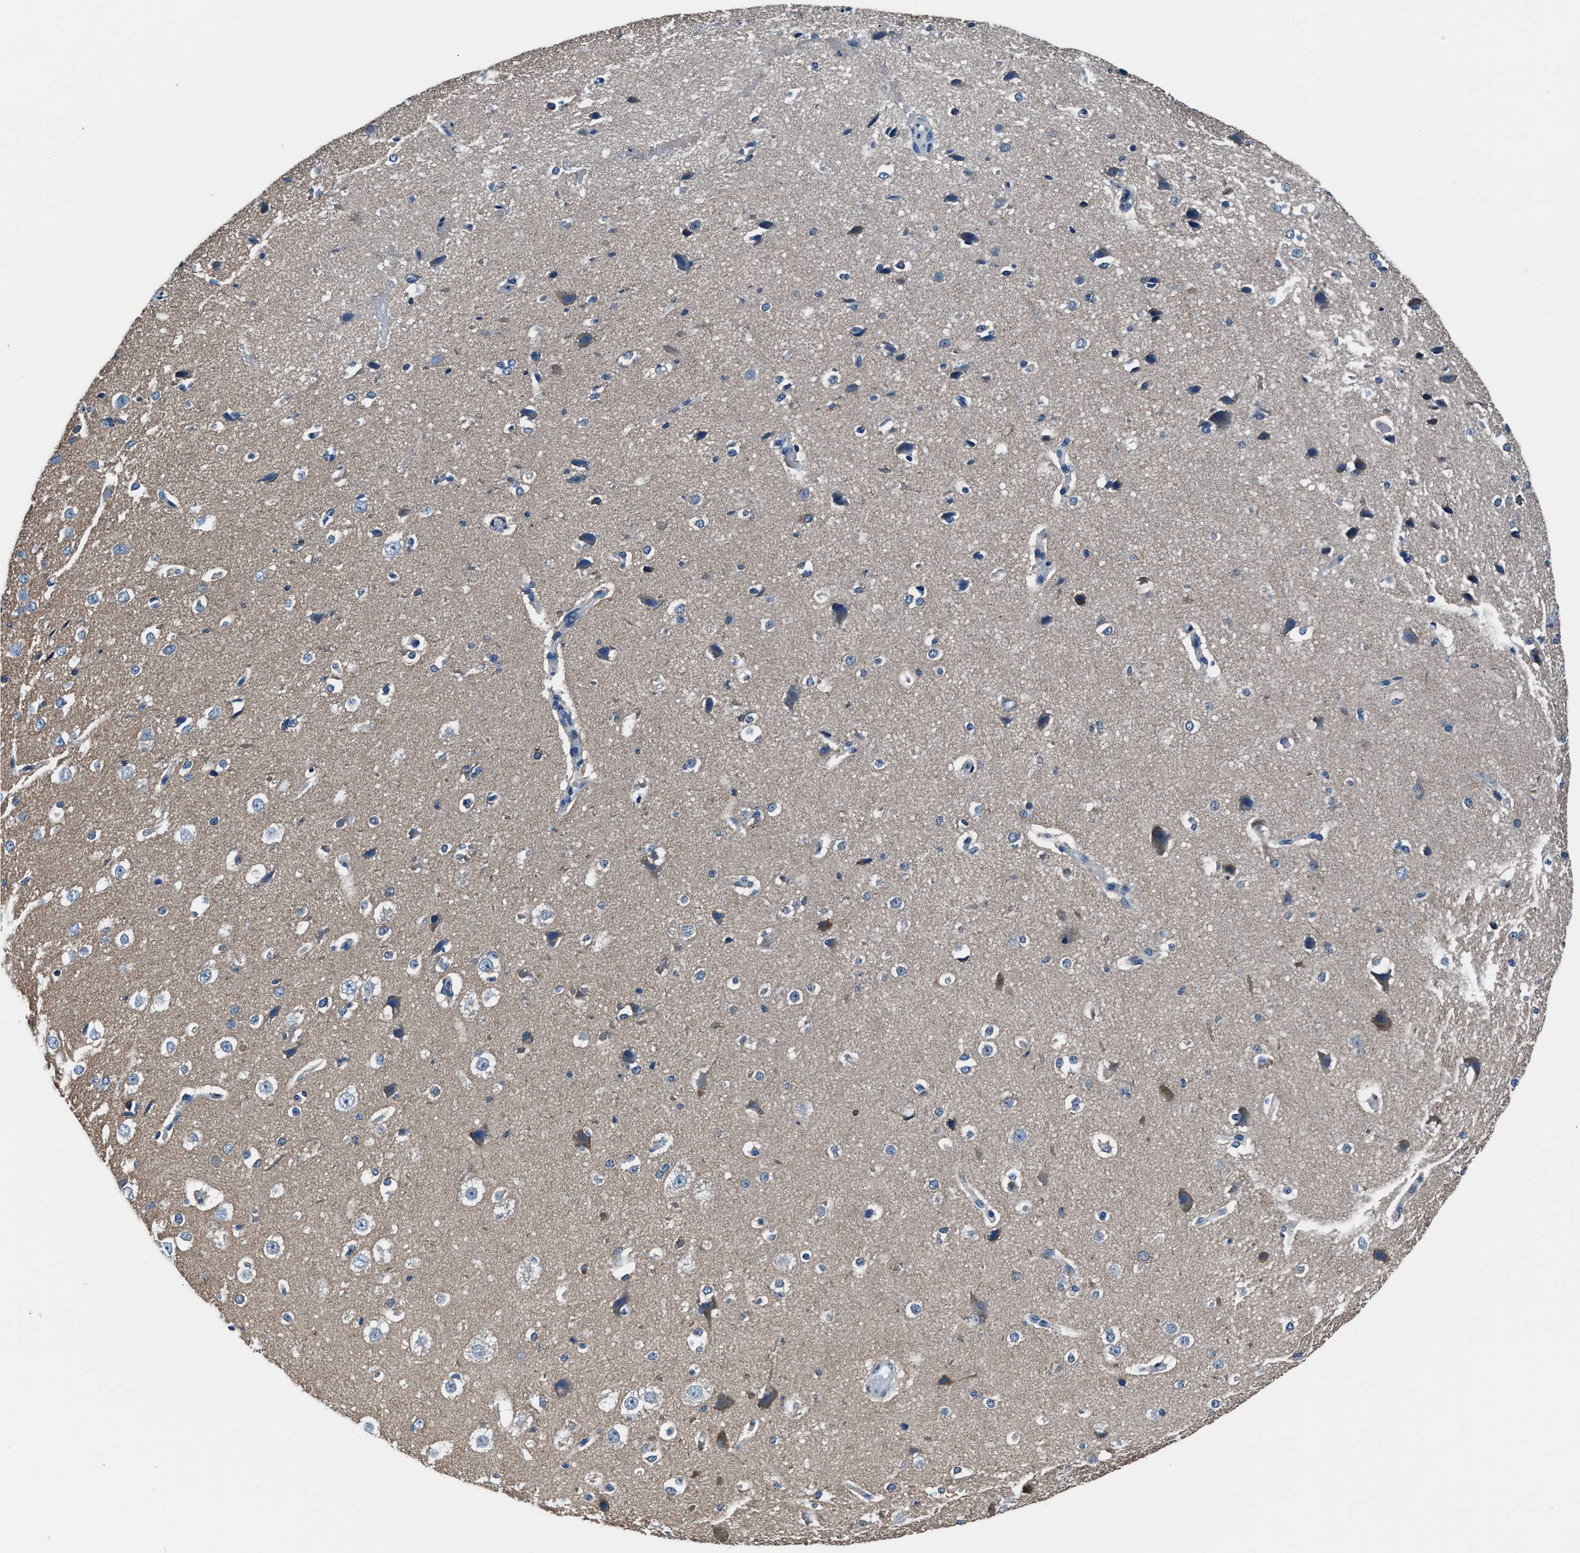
{"staining": {"intensity": "negative", "quantity": "none", "location": "none"}, "tissue": "cerebral cortex", "cell_type": "Endothelial cells", "image_type": "normal", "snomed": [{"axis": "morphology", "description": "Normal tissue, NOS"}, {"axis": "morphology", "description": "Developmental malformation"}, {"axis": "topography", "description": "Cerebral cortex"}], "caption": "Endothelial cells show no significant protein staining in benign cerebral cortex. (DAB IHC visualized using brightfield microscopy, high magnification).", "gene": "PRTFDC1", "patient": {"sex": "female", "age": 30}}